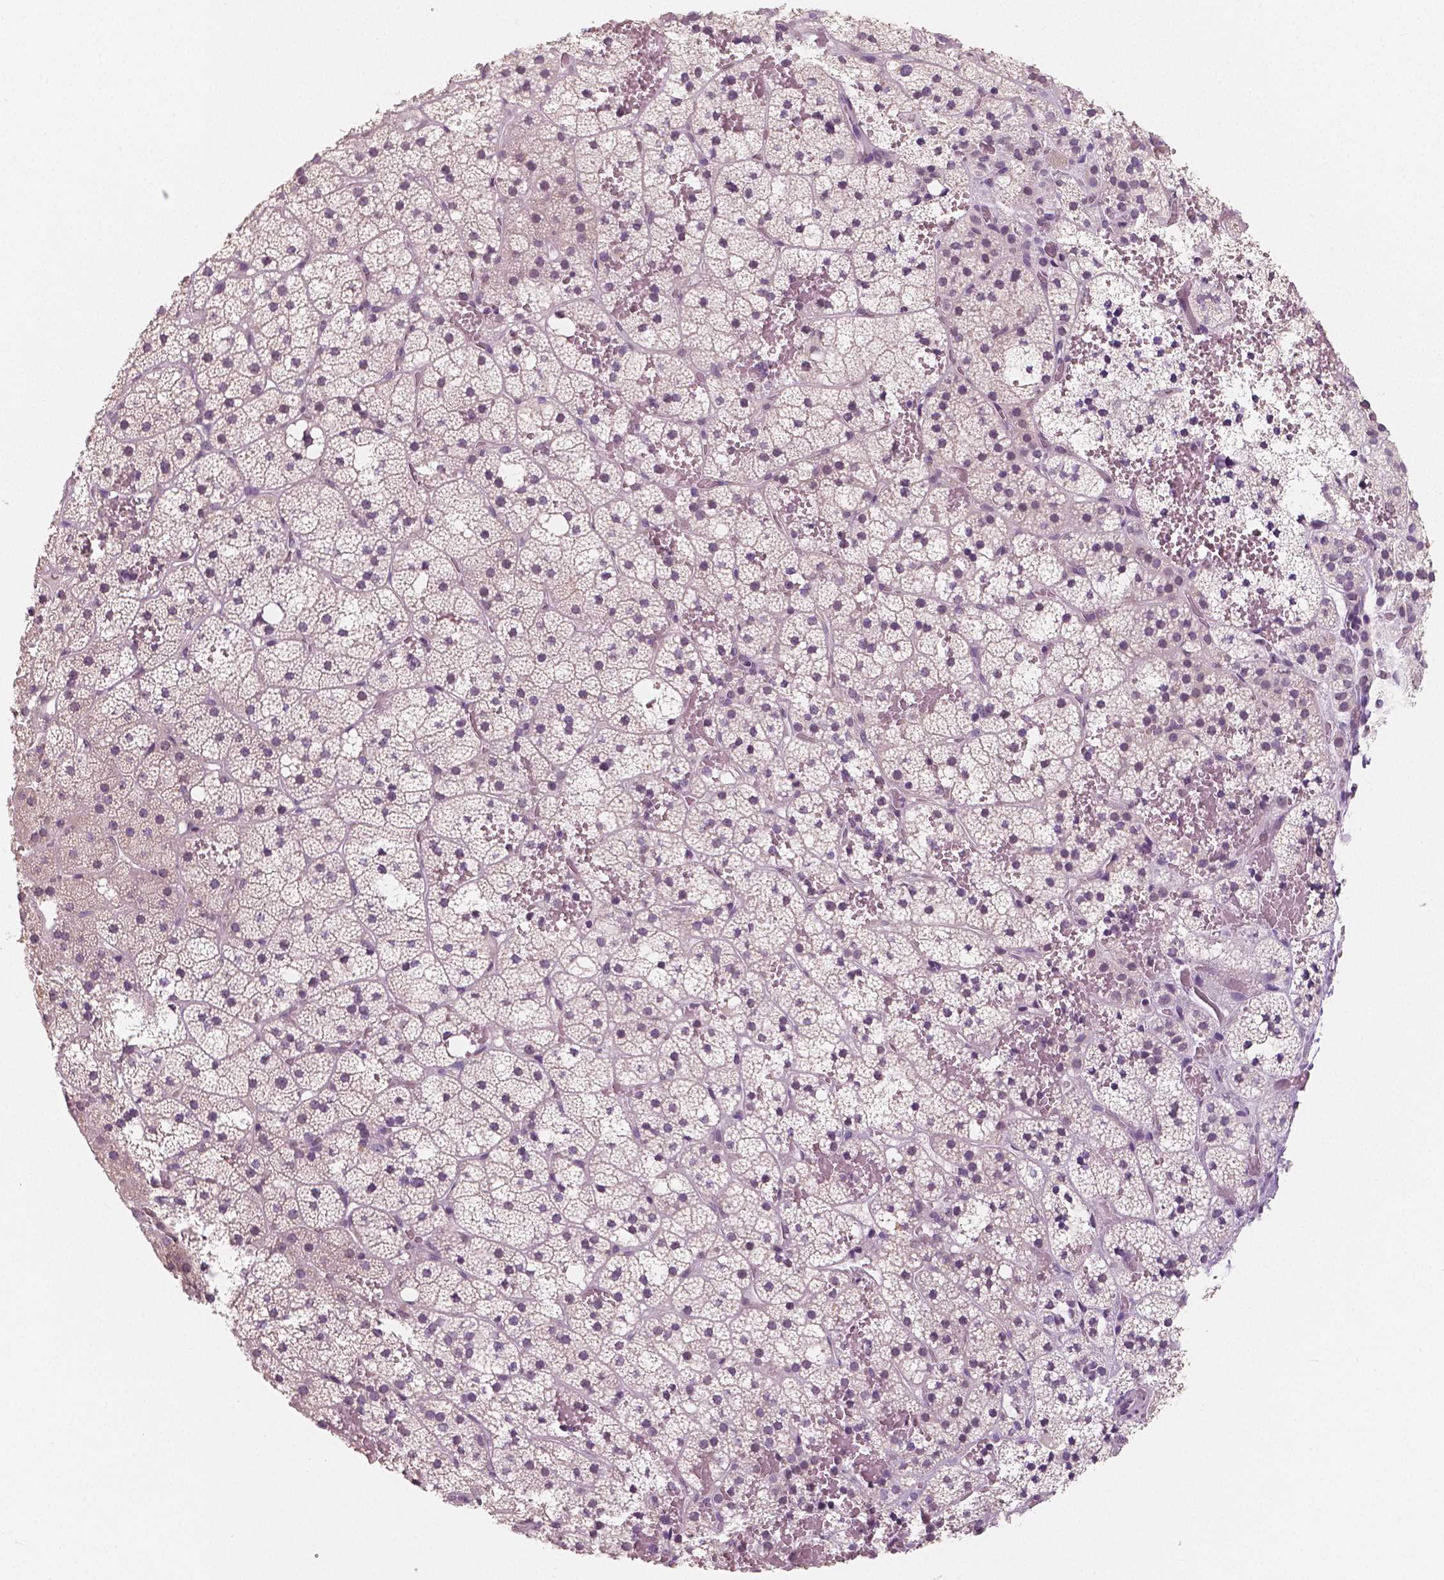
{"staining": {"intensity": "weak", "quantity": "<25%", "location": "nuclear"}, "tissue": "adrenal gland", "cell_type": "Glandular cells", "image_type": "normal", "snomed": [{"axis": "morphology", "description": "Normal tissue, NOS"}, {"axis": "topography", "description": "Adrenal gland"}], "caption": "Immunohistochemical staining of benign adrenal gland shows no significant staining in glandular cells.", "gene": "RNASE7", "patient": {"sex": "male", "age": 53}}